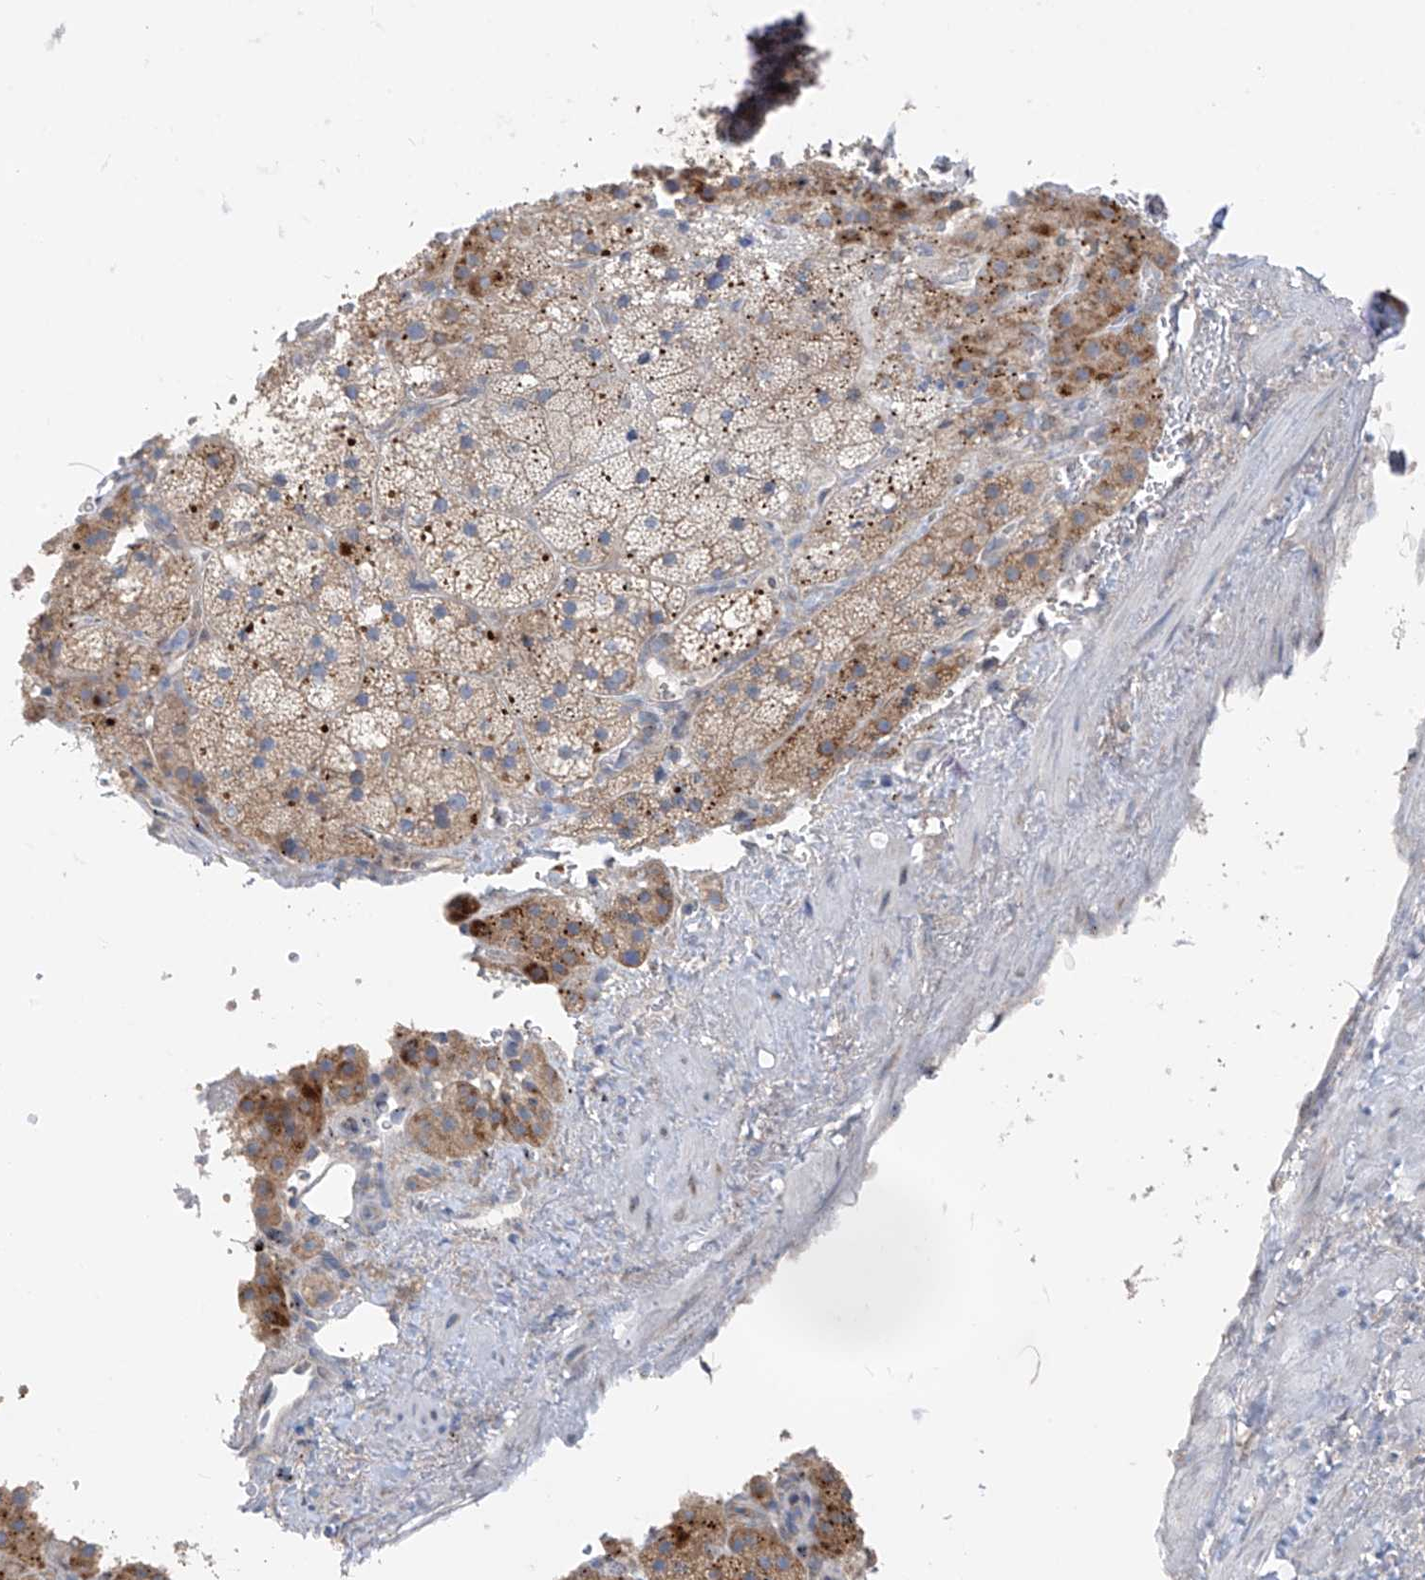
{"staining": {"intensity": "moderate", "quantity": "25%-75%", "location": "cytoplasmic/membranous"}, "tissue": "adrenal gland", "cell_type": "Glandular cells", "image_type": "normal", "snomed": [{"axis": "morphology", "description": "Normal tissue, NOS"}, {"axis": "topography", "description": "Adrenal gland"}], "caption": "Normal adrenal gland demonstrates moderate cytoplasmic/membranous positivity in approximately 25%-75% of glandular cells The protein is shown in brown color, while the nuclei are stained blue..", "gene": "RPL4", "patient": {"sex": "female", "age": 59}}